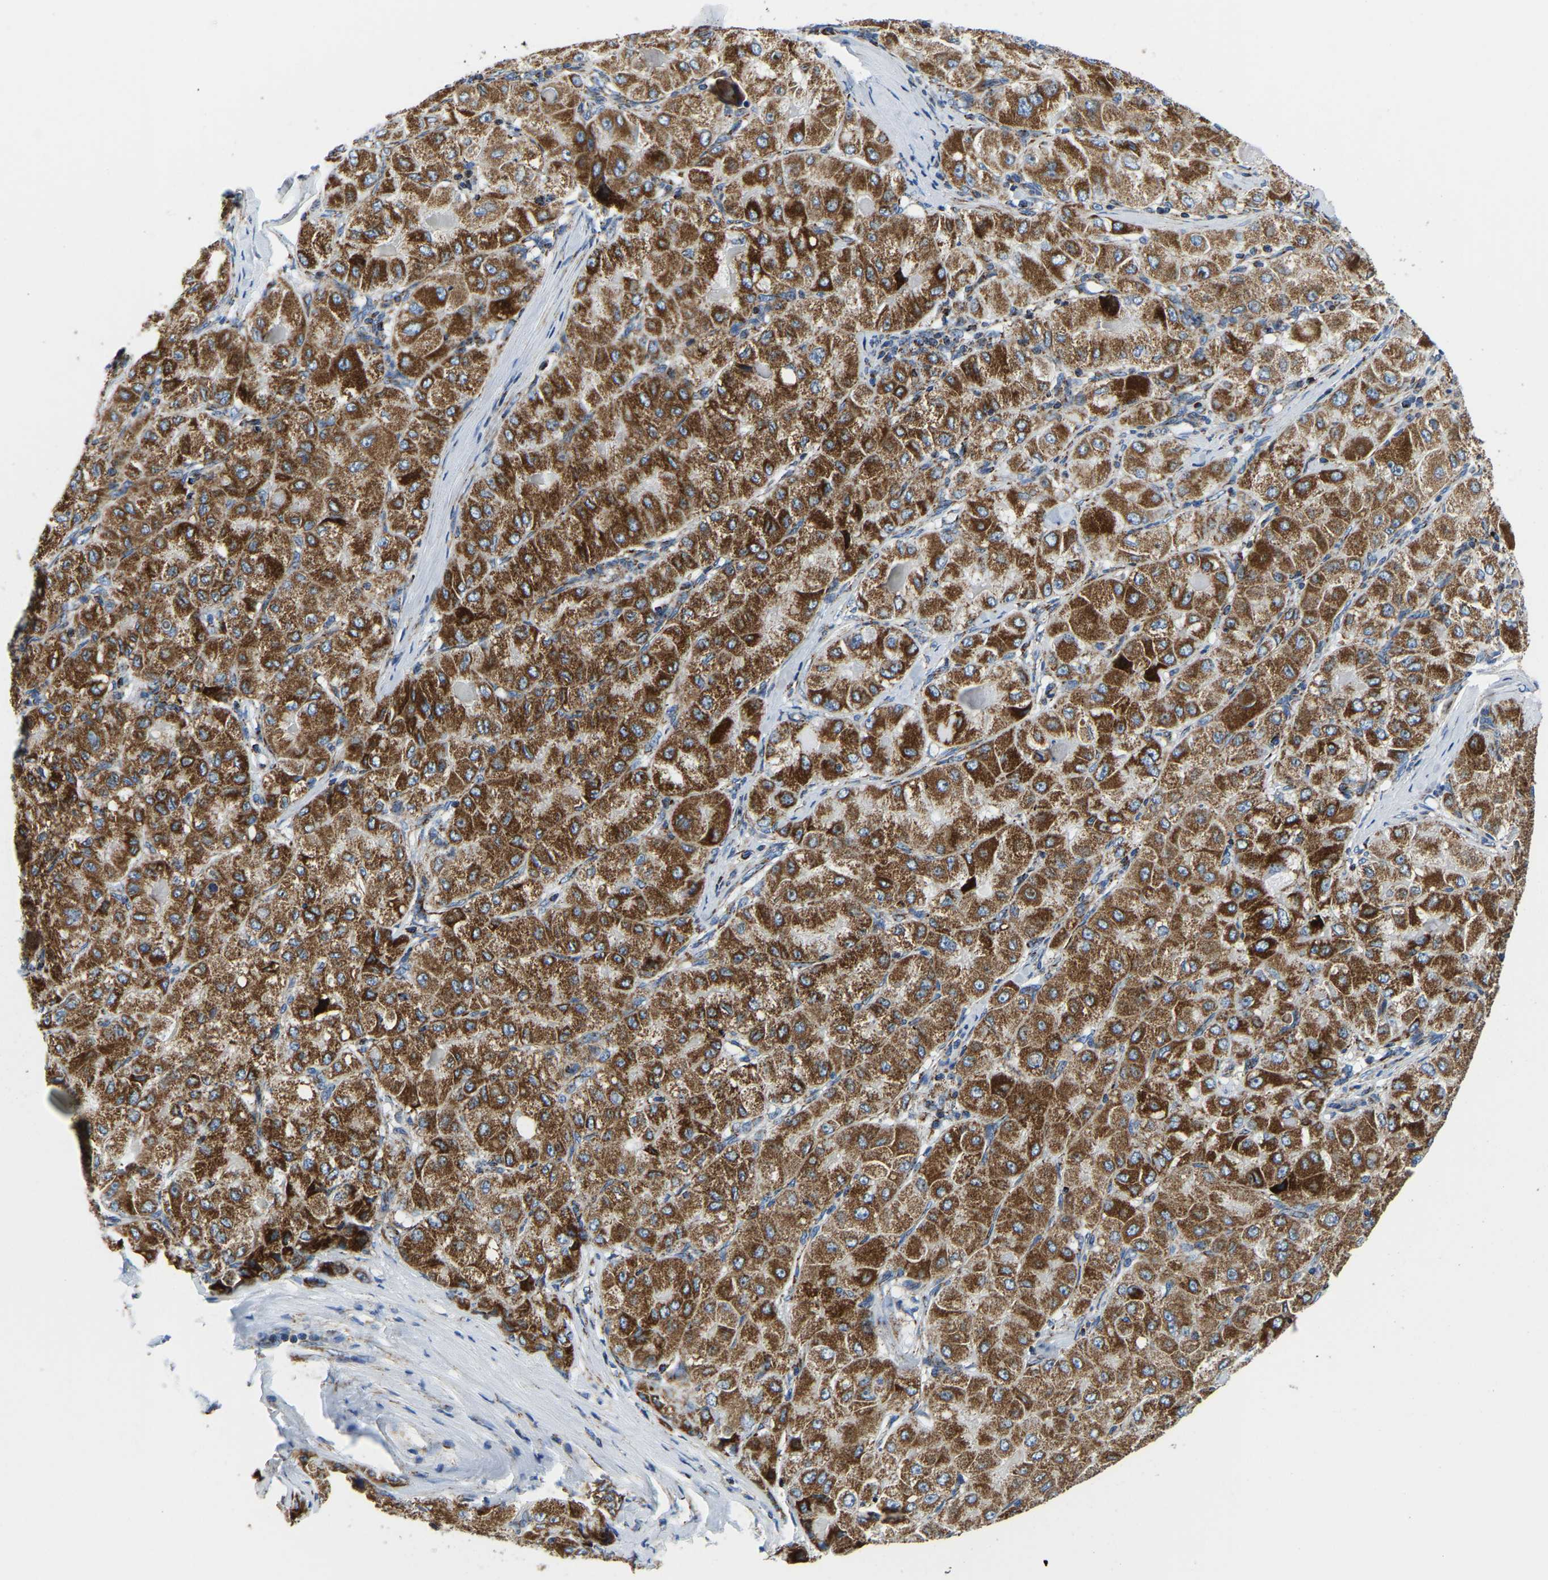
{"staining": {"intensity": "strong", "quantity": ">75%", "location": "cytoplasmic/membranous"}, "tissue": "liver cancer", "cell_type": "Tumor cells", "image_type": "cancer", "snomed": [{"axis": "morphology", "description": "Carcinoma, Hepatocellular, NOS"}, {"axis": "topography", "description": "Liver"}], "caption": "Protein staining demonstrates strong cytoplasmic/membranous staining in approximately >75% of tumor cells in liver hepatocellular carcinoma.", "gene": "SFXN1", "patient": {"sex": "male", "age": 80}}